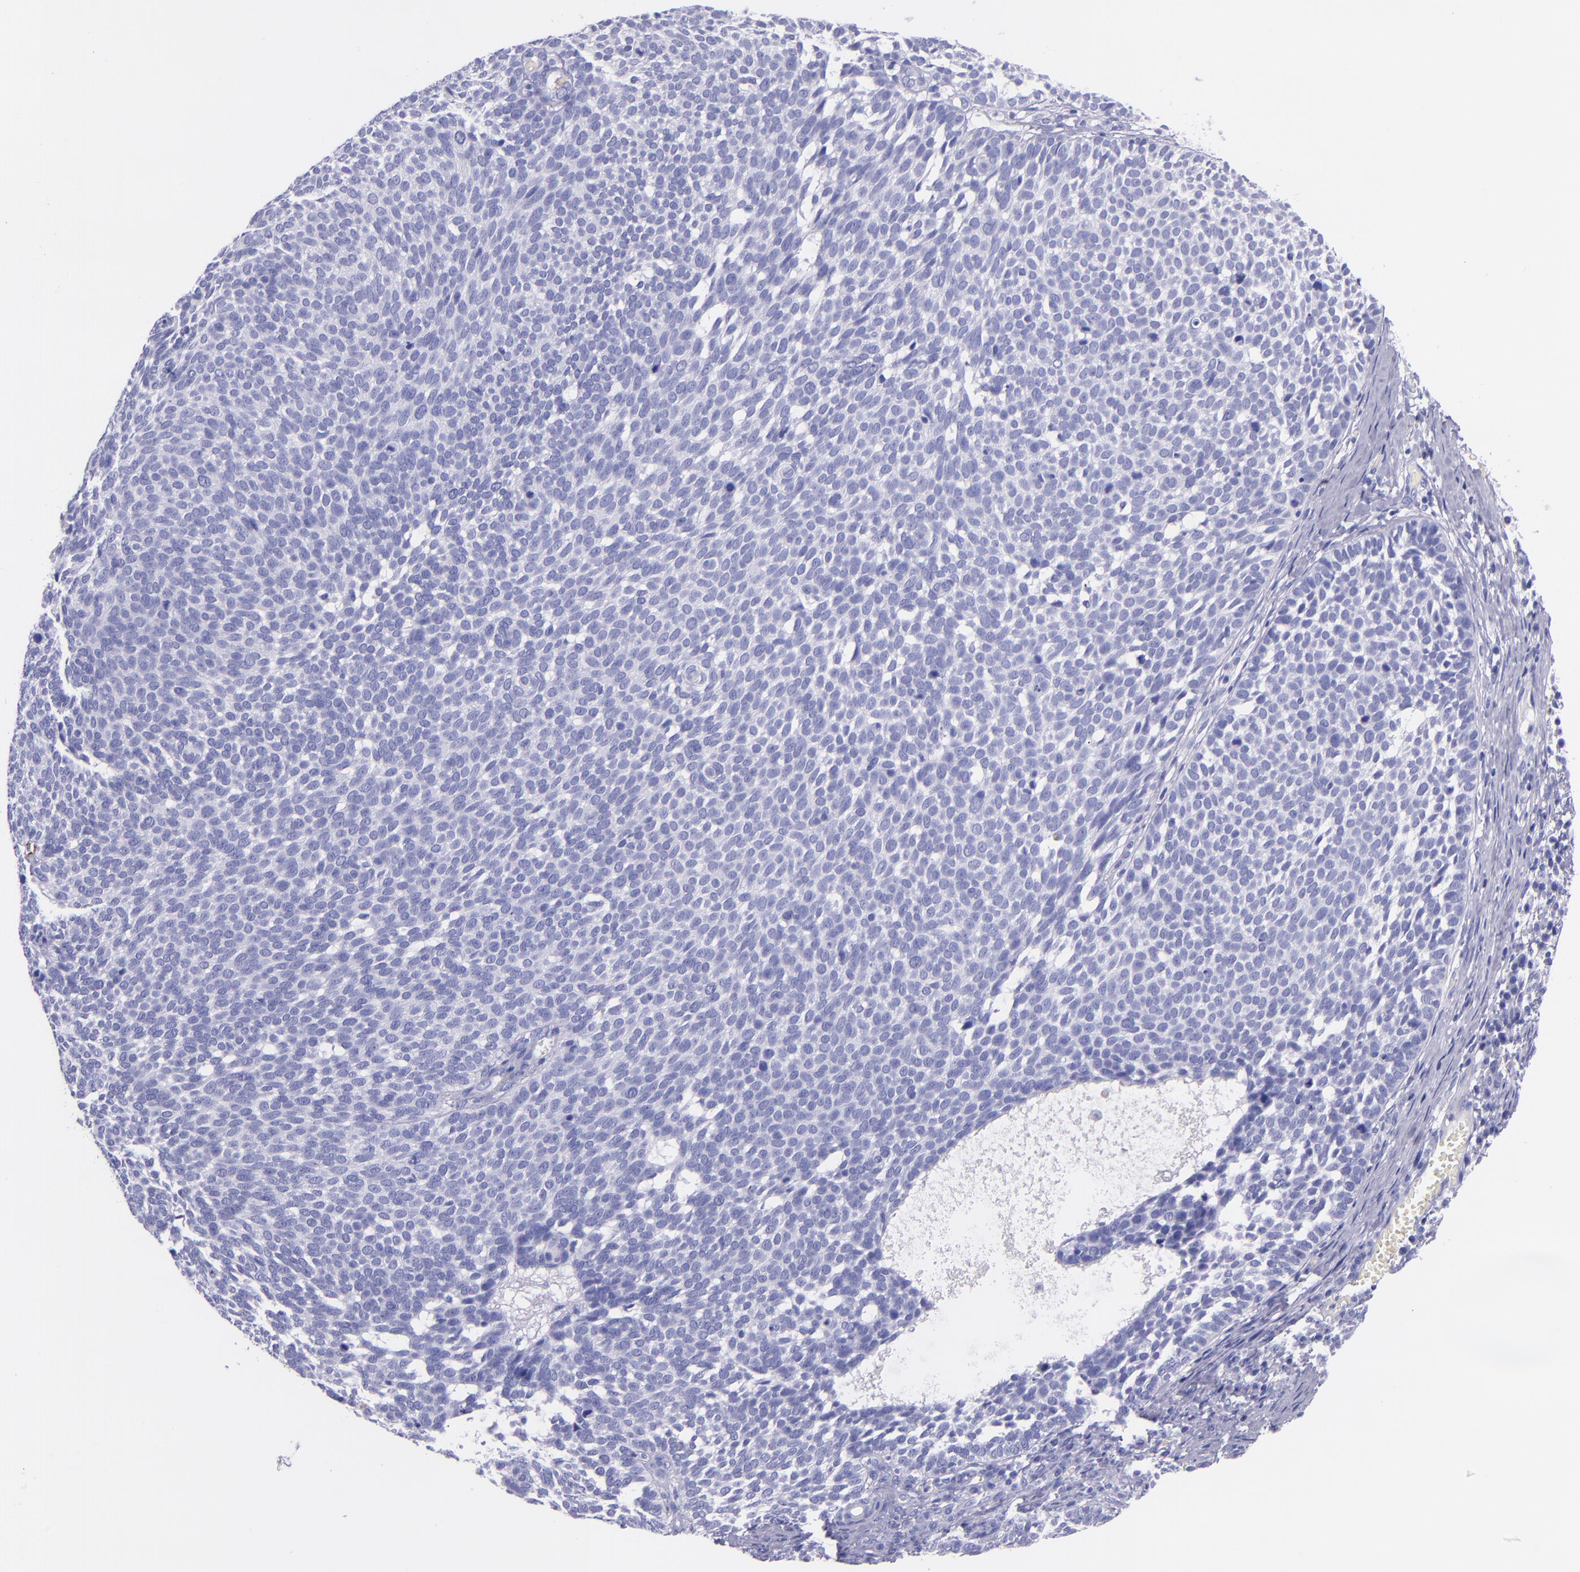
{"staining": {"intensity": "negative", "quantity": "none", "location": "none"}, "tissue": "skin cancer", "cell_type": "Tumor cells", "image_type": "cancer", "snomed": [{"axis": "morphology", "description": "Basal cell carcinoma"}, {"axis": "topography", "description": "Skin"}], "caption": "This is a micrograph of immunohistochemistry (IHC) staining of basal cell carcinoma (skin), which shows no positivity in tumor cells.", "gene": "SLPI", "patient": {"sex": "male", "age": 63}}